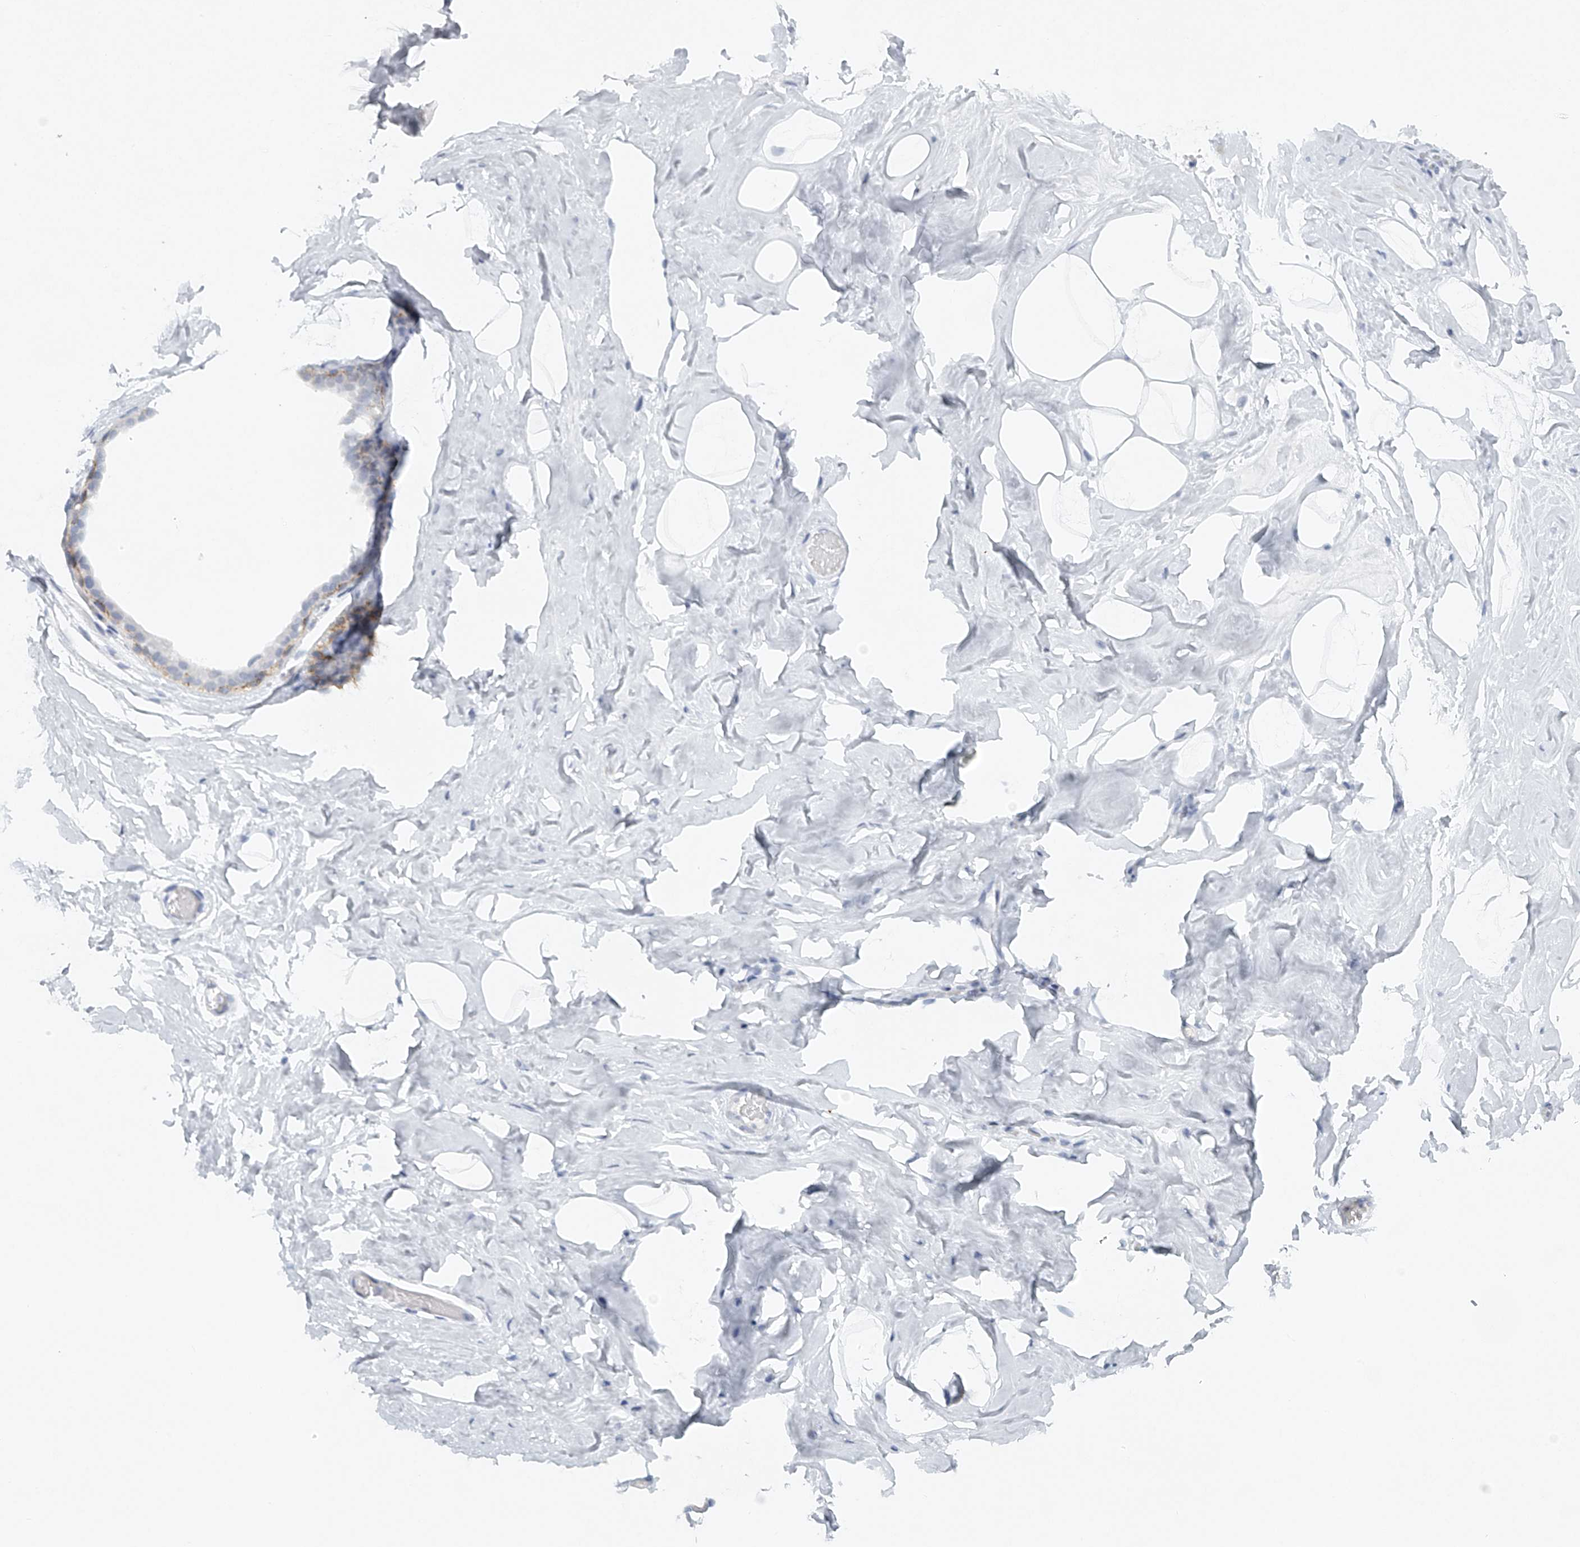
{"staining": {"intensity": "negative", "quantity": "none", "location": "none"}, "tissue": "adipose tissue", "cell_type": "Adipocytes", "image_type": "normal", "snomed": [{"axis": "morphology", "description": "Normal tissue, NOS"}, {"axis": "morphology", "description": "Fibrosis, NOS"}, {"axis": "topography", "description": "Breast"}, {"axis": "topography", "description": "Adipose tissue"}], "caption": "Immunohistochemistry image of unremarkable human adipose tissue stained for a protein (brown), which displays no expression in adipocytes. (DAB (3,3'-diaminobenzidine) immunohistochemistry (IHC) with hematoxylin counter stain).", "gene": "FAT2", "patient": {"sex": "female", "age": 39}}